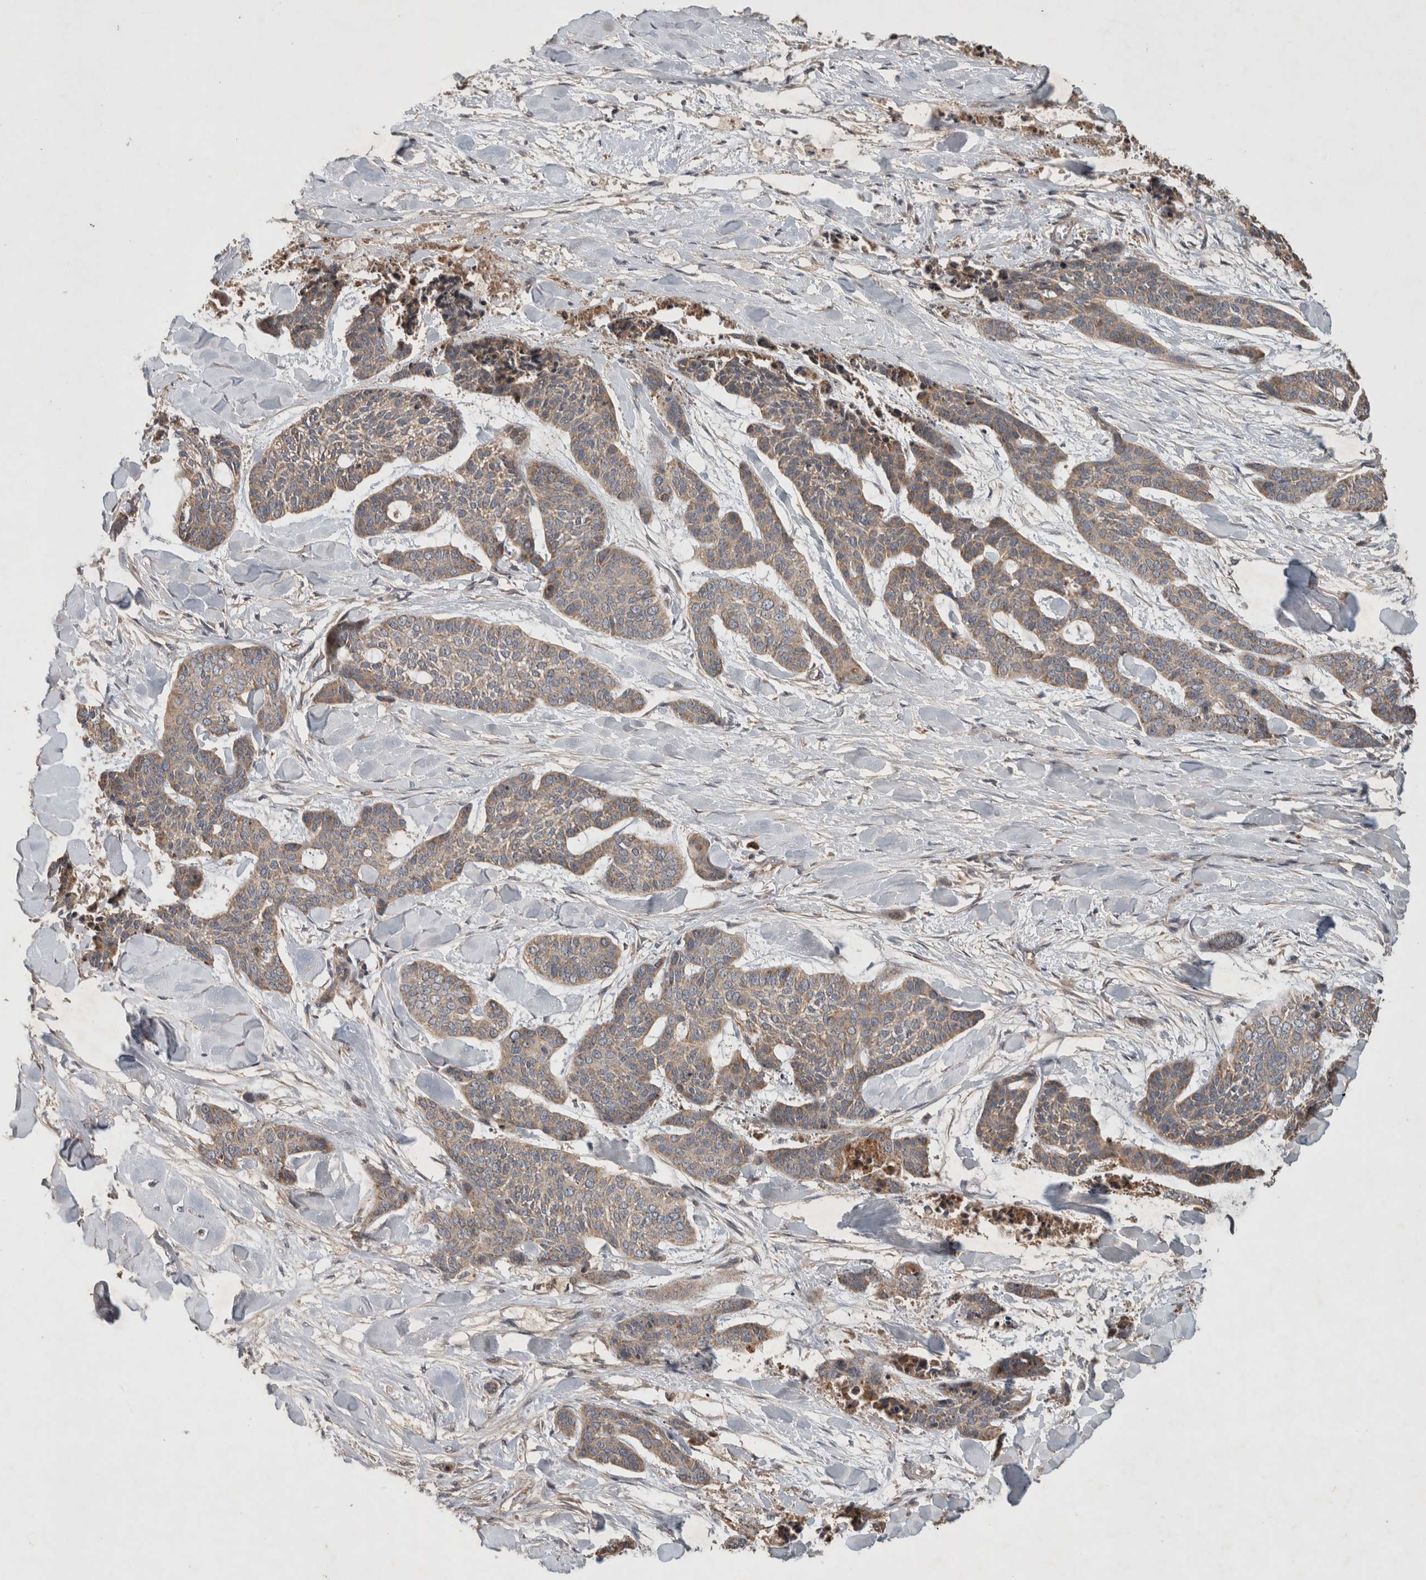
{"staining": {"intensity": "weak", "quantity": ">75%", "location": "cytoplasmic/membranous"}, "tissue": "skin cancer", "cell_type": "Tumor cells", "image_type": "cancer", "snomed": [{"axis": "morphology", "description": "Basal cell carcinoma"}, {"axis": "topography", "description": "Skin"}], "caption": "Protein analysis of skin cancer tissue exhibits weak cytoplasmic/membranous positivity in about >75% of tumor cells.", "gene": "SERAC1", "patient": {"sex": "female", "age": 64}}